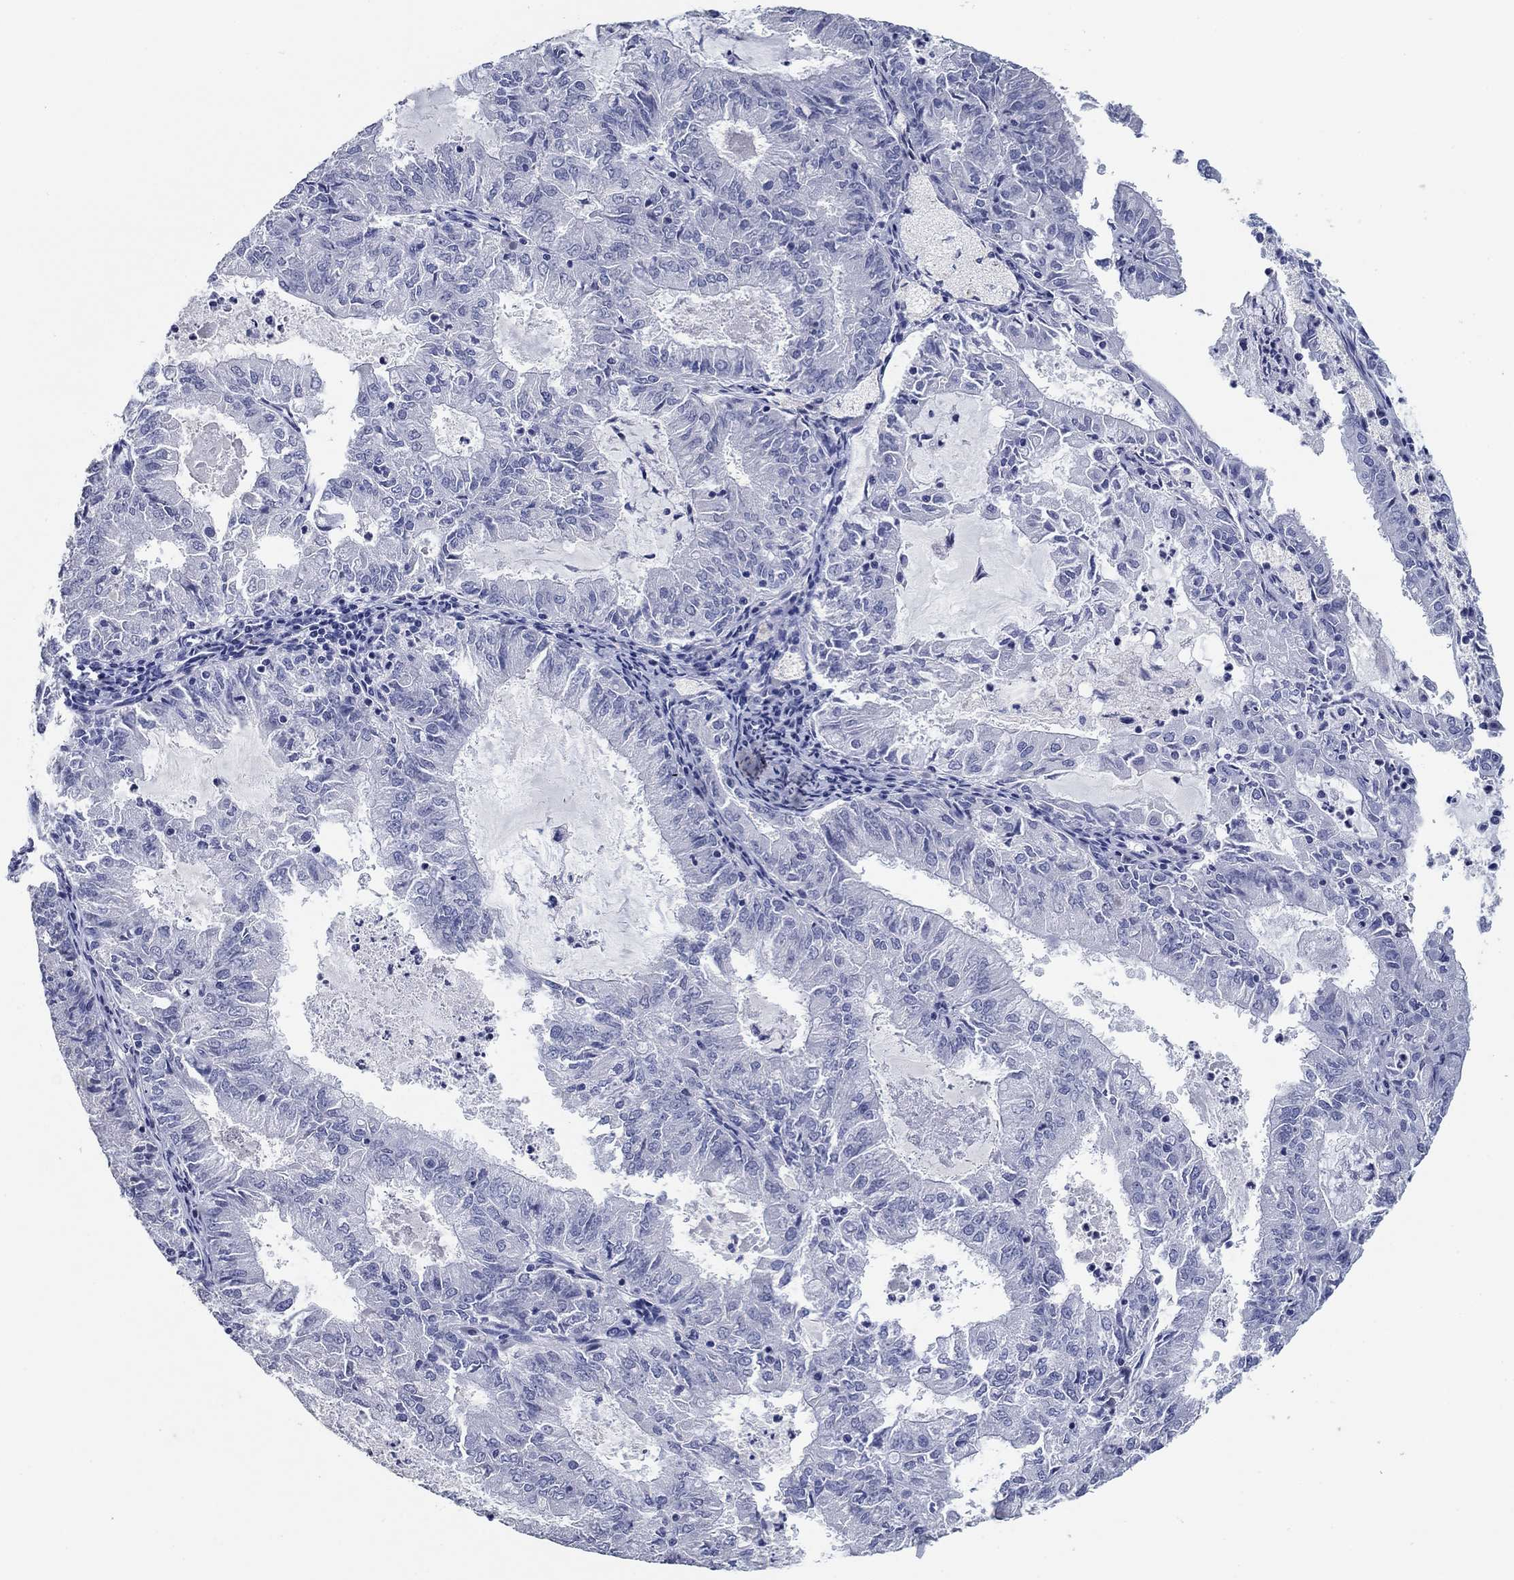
{"staining": {"intensity": "negative", "quantity": "none", "location": "none"}, "tissue": "endometrial cancer", "cell_type": "Tumor cells", "image_type": "cancer", "snomed": [{"axis": "morphology", "description": "Adenocarcinoma, NOS"}, {"axis": "topography", "description": "Endometrium"}], "caption": "This is an immunohistochemistry image of endometrial cancer (adenocarcinoma). There is no staining in tumor cells.", "gene": "POU5F1", "patient": {"sex": "female", "age": 57}}